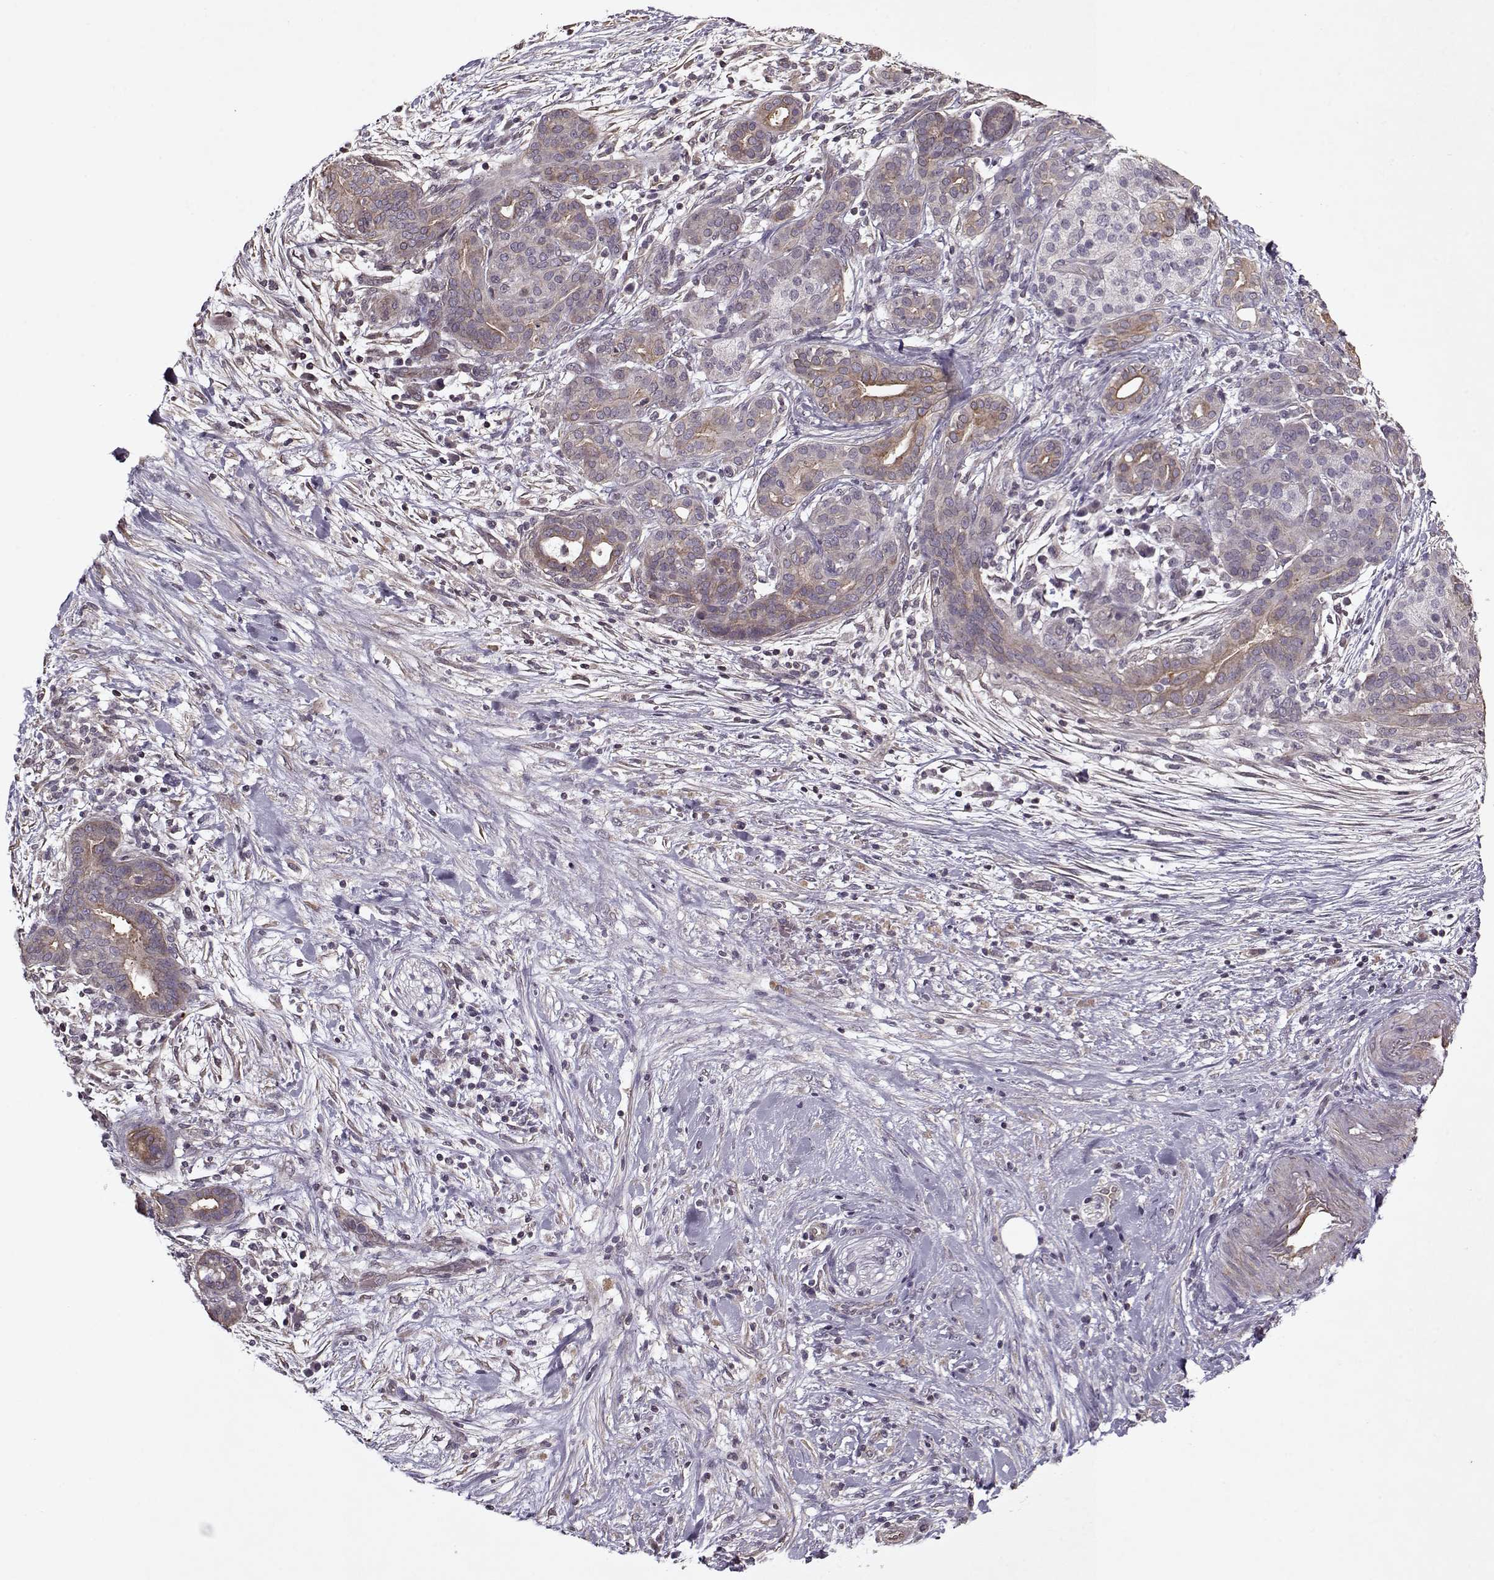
{"staining": {"intensity": "moderate", "quantity": ">75%", "location": "cytoplasmic/membranous"}, "tissue": "pancreatic cancer", "cell_type": "Tumor cells", "image_type": "cancer", "snomed": [{"axis": "morphology", "description": "Adenocarcinoma, NOS"}, {"axis": "topography", "description": "Pancreas"}], "caption": "Tumor cells demonstrate medium levels of moderate cytoplasmic/membranous expression in about >75% of cells in human pancreatic cancer (adenocarcinoma).", "gene": "KRT9", "patient": {"sex": "male", "age": 44}}